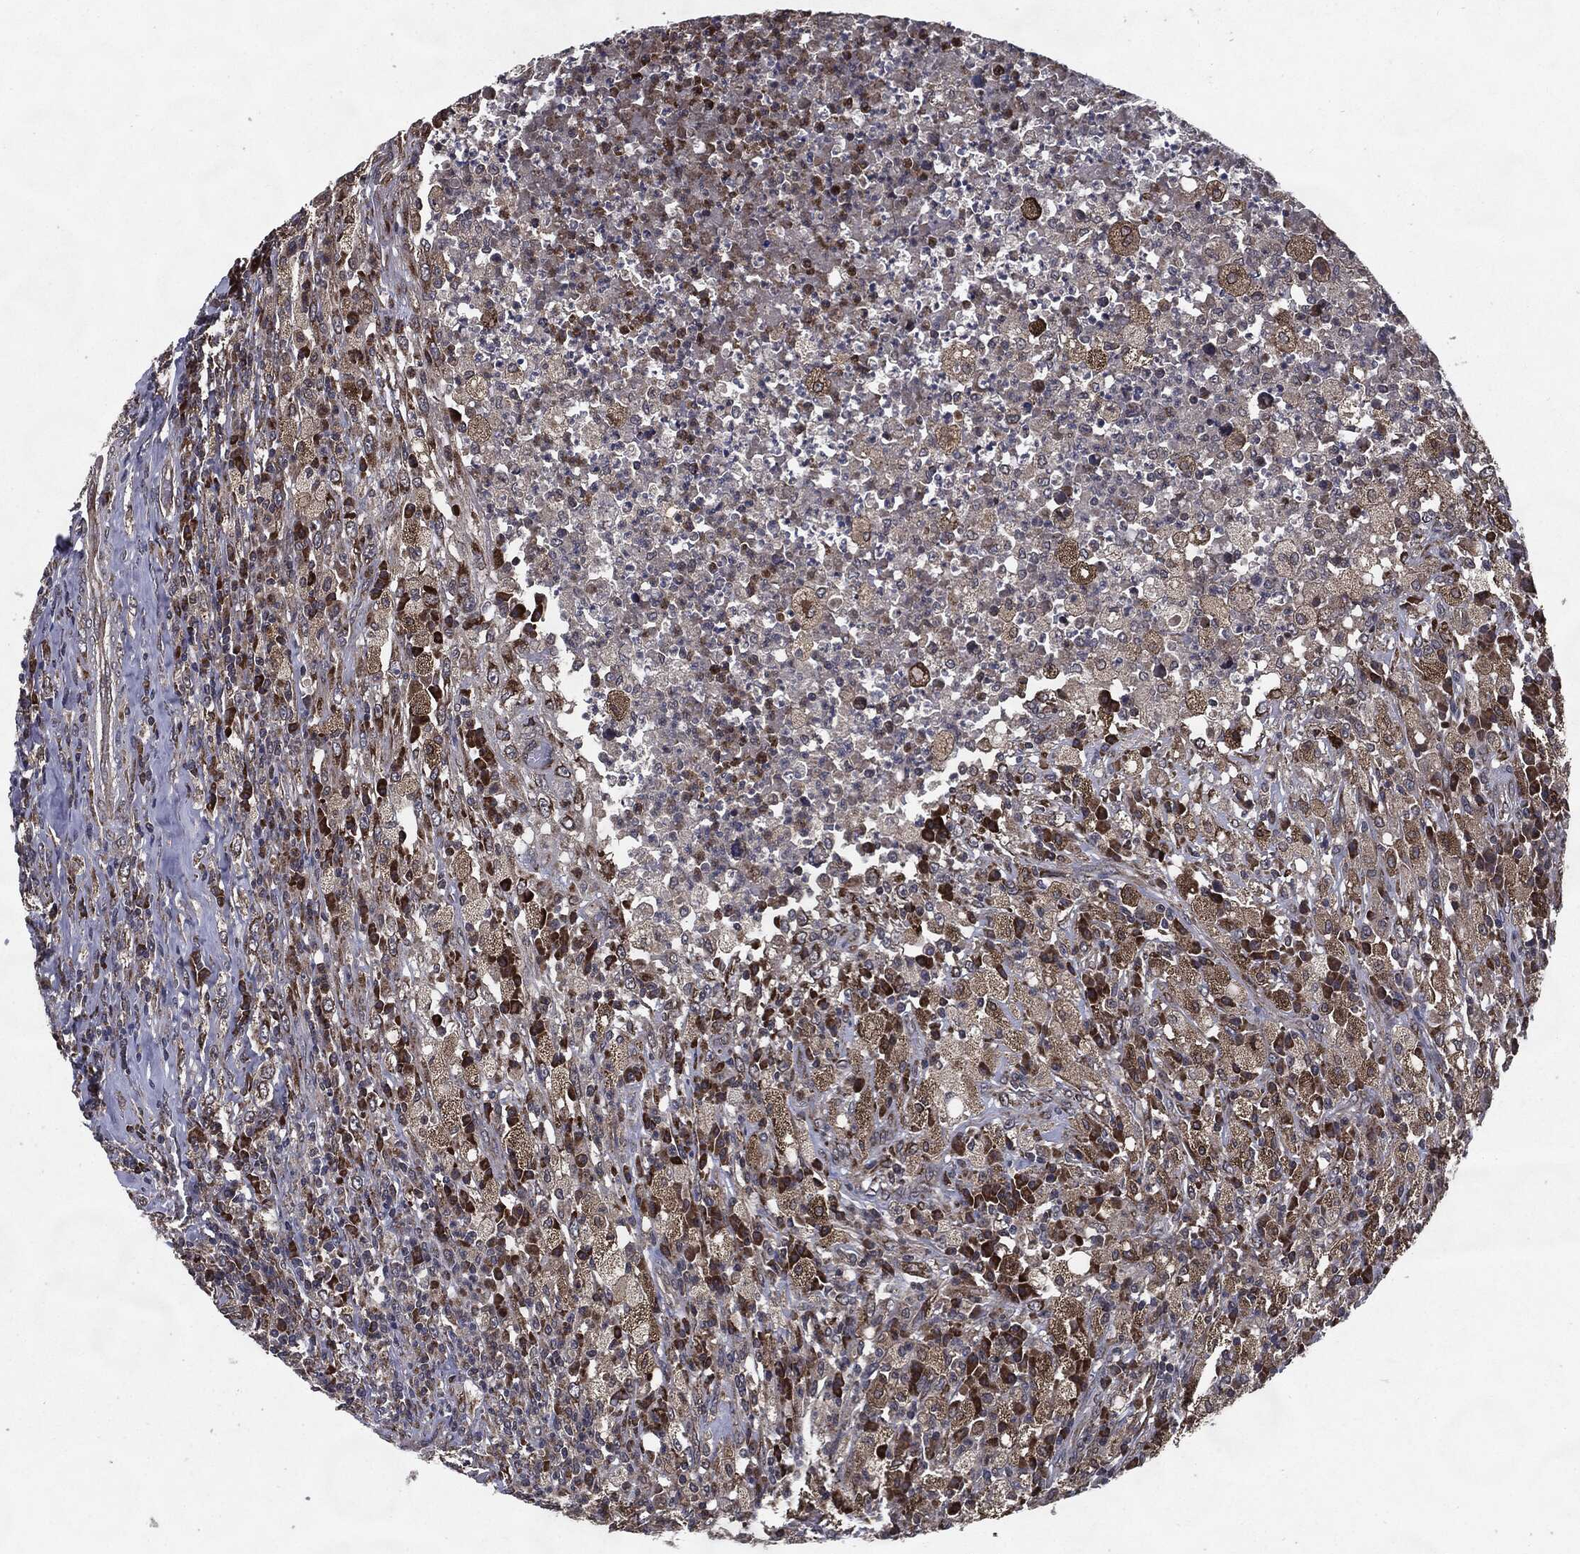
{"staining": {"intensity": "moderate", "quantity": "25%-75%", "location": "cytoplasmic/membranous"}, "tissue": "testis cancer", "cell_type": "Tumor cells", "image_type": "cancer", "snomed": [{"axis": "morphology", "description": "Necrosis, NOS"}, {"axis": "morphology", "description": "Carcinoma, Embryonal, NOS"}, {"axis": "topography", "description": "Testis"}], "caption": "This image demonstrates testis cancer stained with IHC to label a protein in brown. The cytoplasmic/membranous of tumor cells show moderate positivity for the protein. Nuclei are counter-stained blue.", "gene": "HDAC5", "patient": {"sex": "male", "age": 19}}